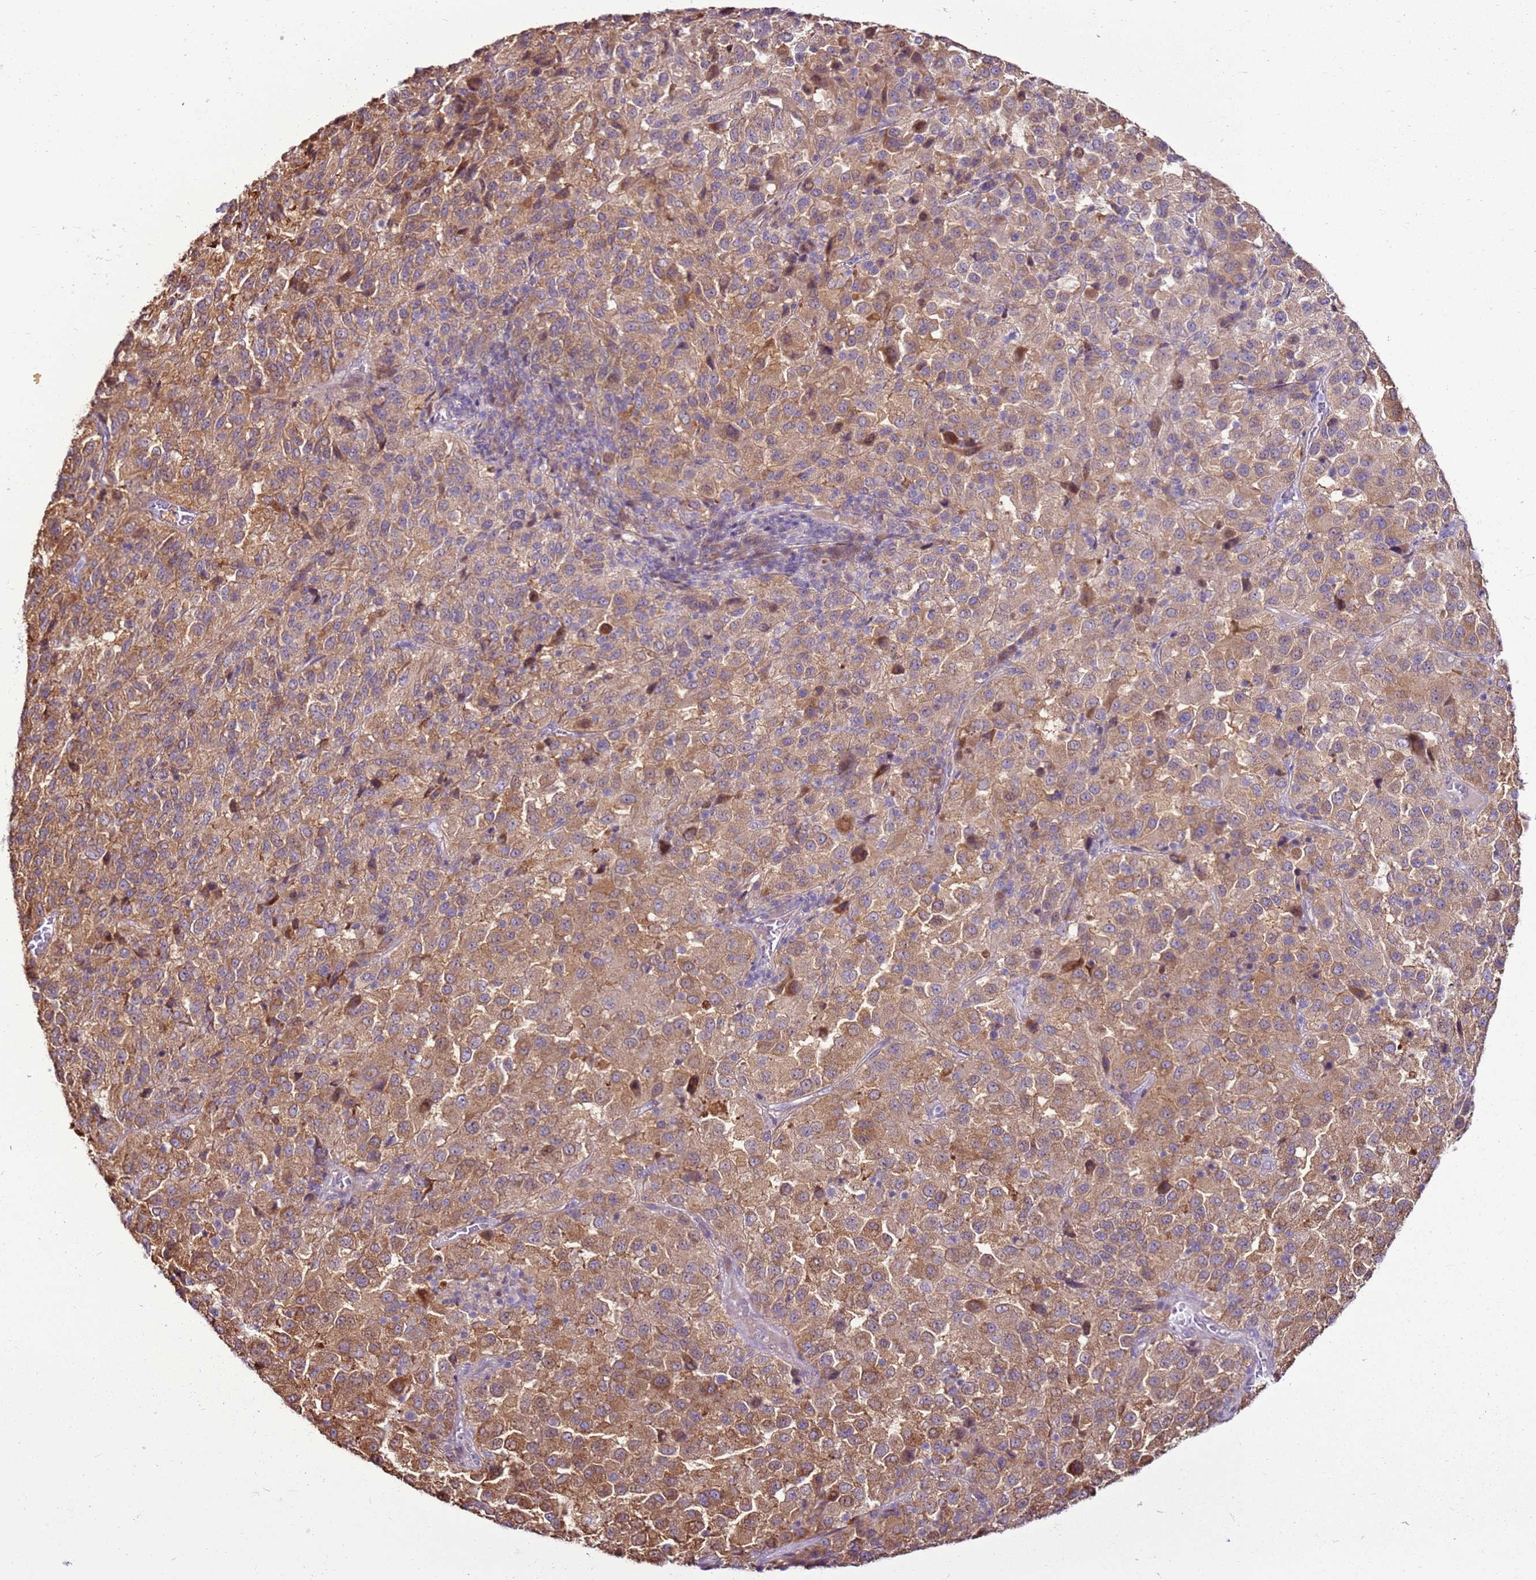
{"staining": {"intensity": "moderate", "quantity": ">75%", "location": "cytoplasmic/membranous"}, "tissue": "melanoma", "cell_type": "Tumor cells", "image_type": "cancer", "snomed": [{"axis": "morphology", "description": "Malignant melanoma, Metastatic site"}, {"axis": "topography", "description": "Lung"}], "caption": "The immunohistochemical stain labels moderate cytoplasmic/membranous staining in tumor cells of melanoma tissue.", "gene": "SLC38A5", "patient": {"sex": "male", "age": 64}}